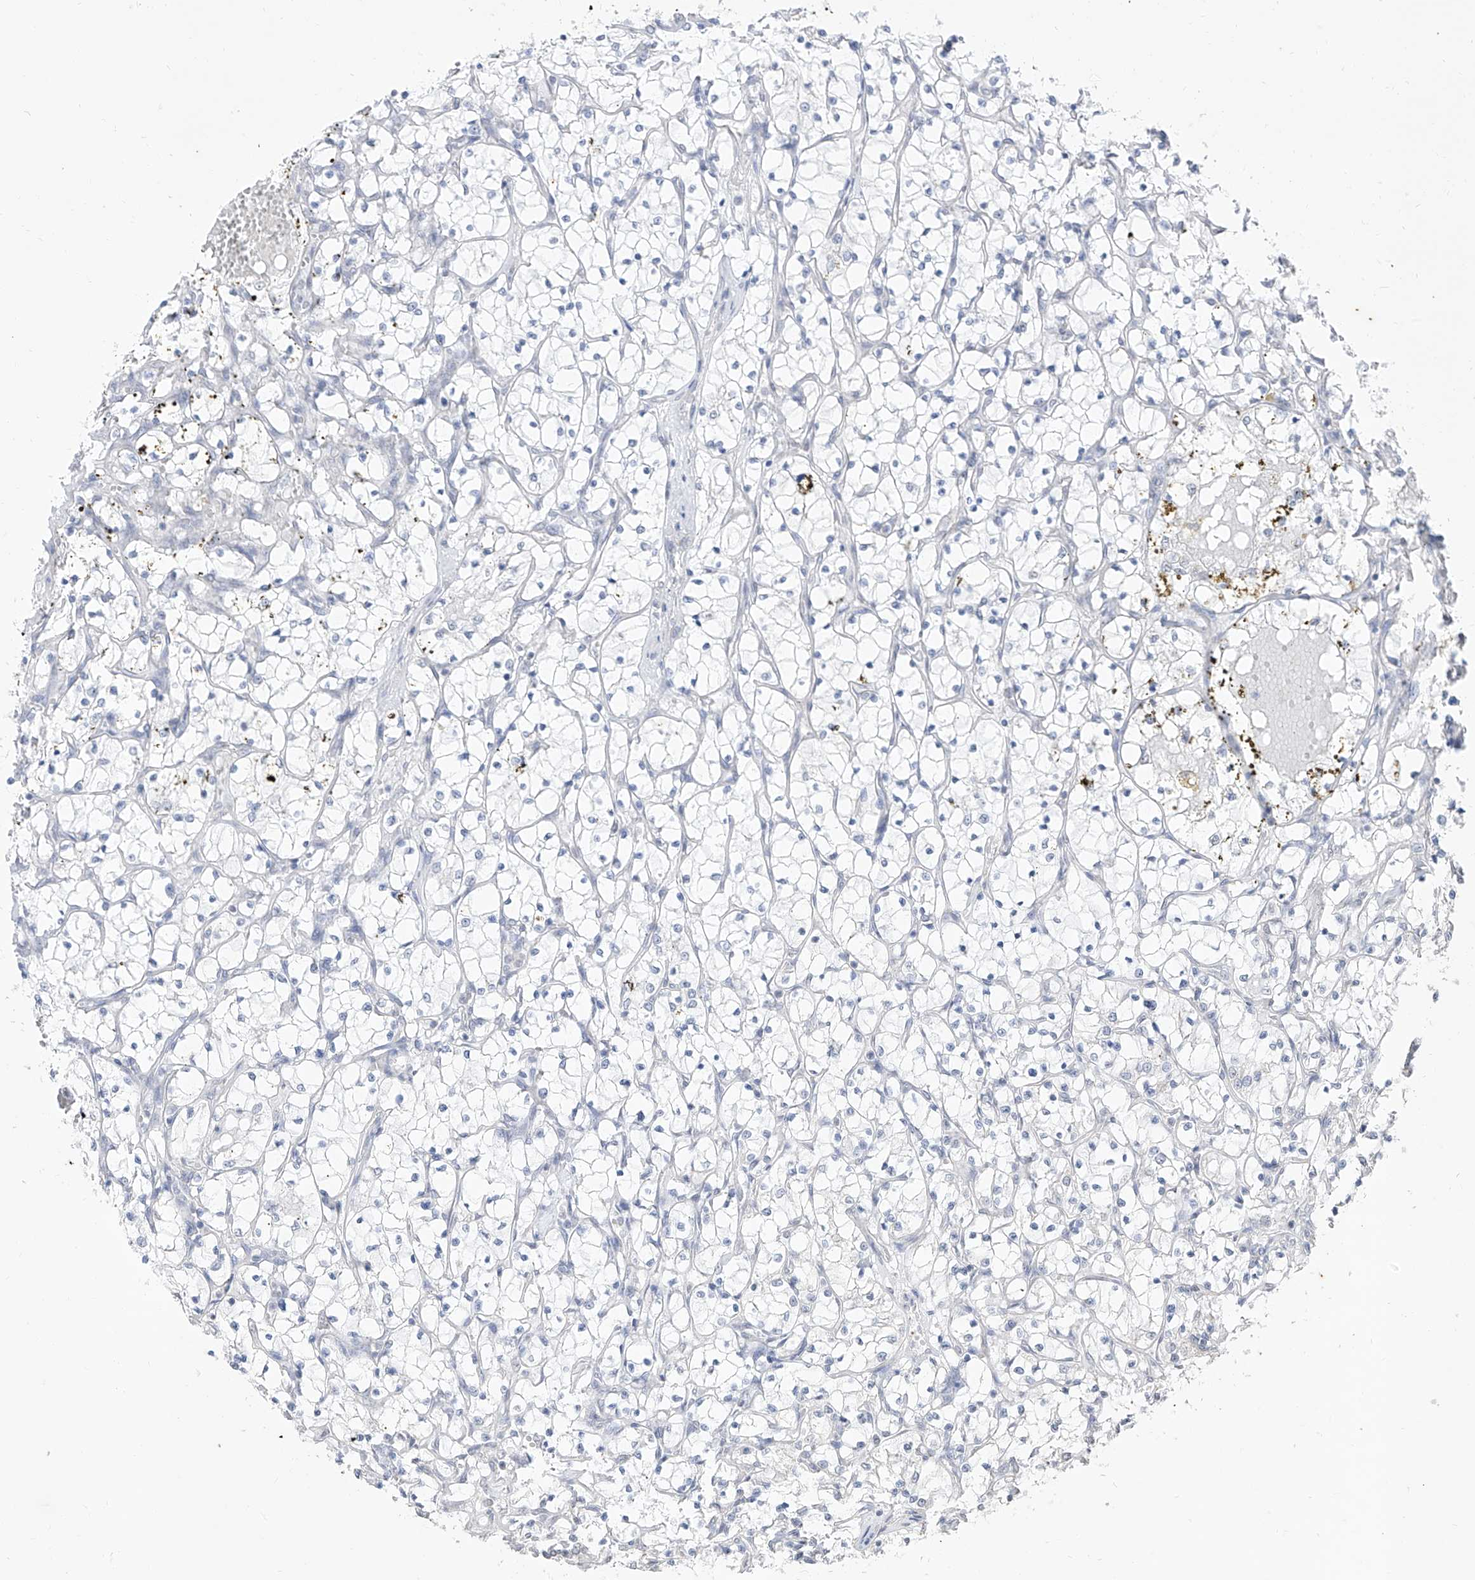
{"staining": {"intensity": "negative", "quantity": "none", "location": "none"}, "tissue": "renal cancer", "cell_type": "Tumor cells", "image_type": "cancer", "snomed": [{"axis": "morphology", "description": "Adenocarcinoma, NOS"}, {"axis": "topography", "description": "Kidney"}], "caption": "Immunohistochemistry (IHC) photomicrograph of neoplastic tissue: renal cancer (adenocarcinoma) stained with DAB (3,3'-diaminobenzidine) exhibits no significant protein positivity in tumor cells. (DAB (3,3'-diaminobenzidine) IHC with hematoxylin counter stain).", "gene": "PHF20L1", "patient": {"sex": "female", "age": 69}}